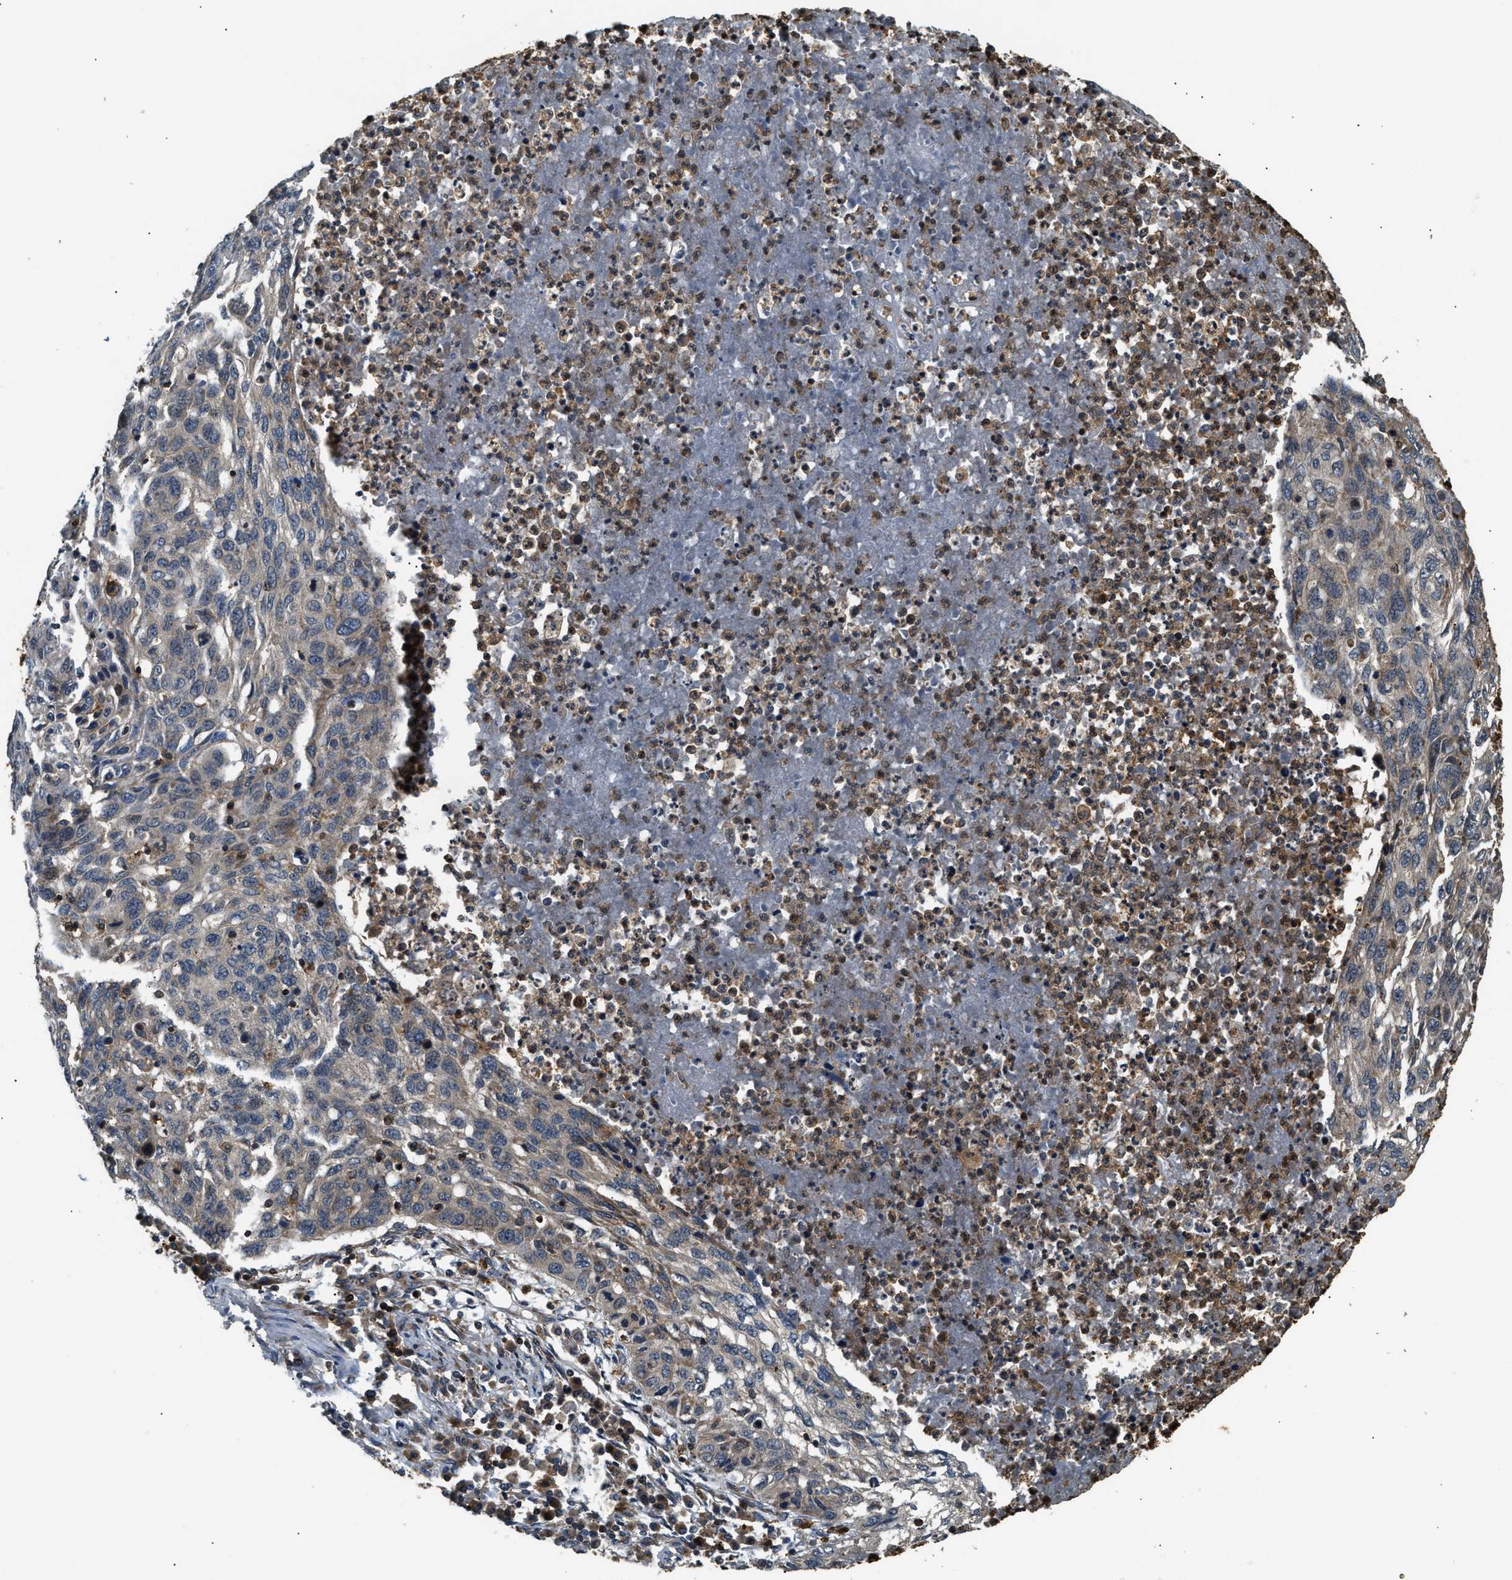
{"staining": {"intensity": "weak", "quantity": "<25%", "location": "cytoplasmic/membranous"}, "tissue": "lung cancer", "cell_type": "Tumor cells", "image_type": "cancer", "snomed": [{"axis": "morphology", "description": "Squamous cell carcinoma, NOS"}, {"axis": "topography", "description": "Lung"}], "caption": "This image is of lung cancer (squamous cell carcinoma) stained with immunohistochemistry to label a protein in brown with the nuclei are counter-stained blue. There is no staining in tumor cells.", "gene": "SNX5", "patient": {"sex": "female", "age": 63}}